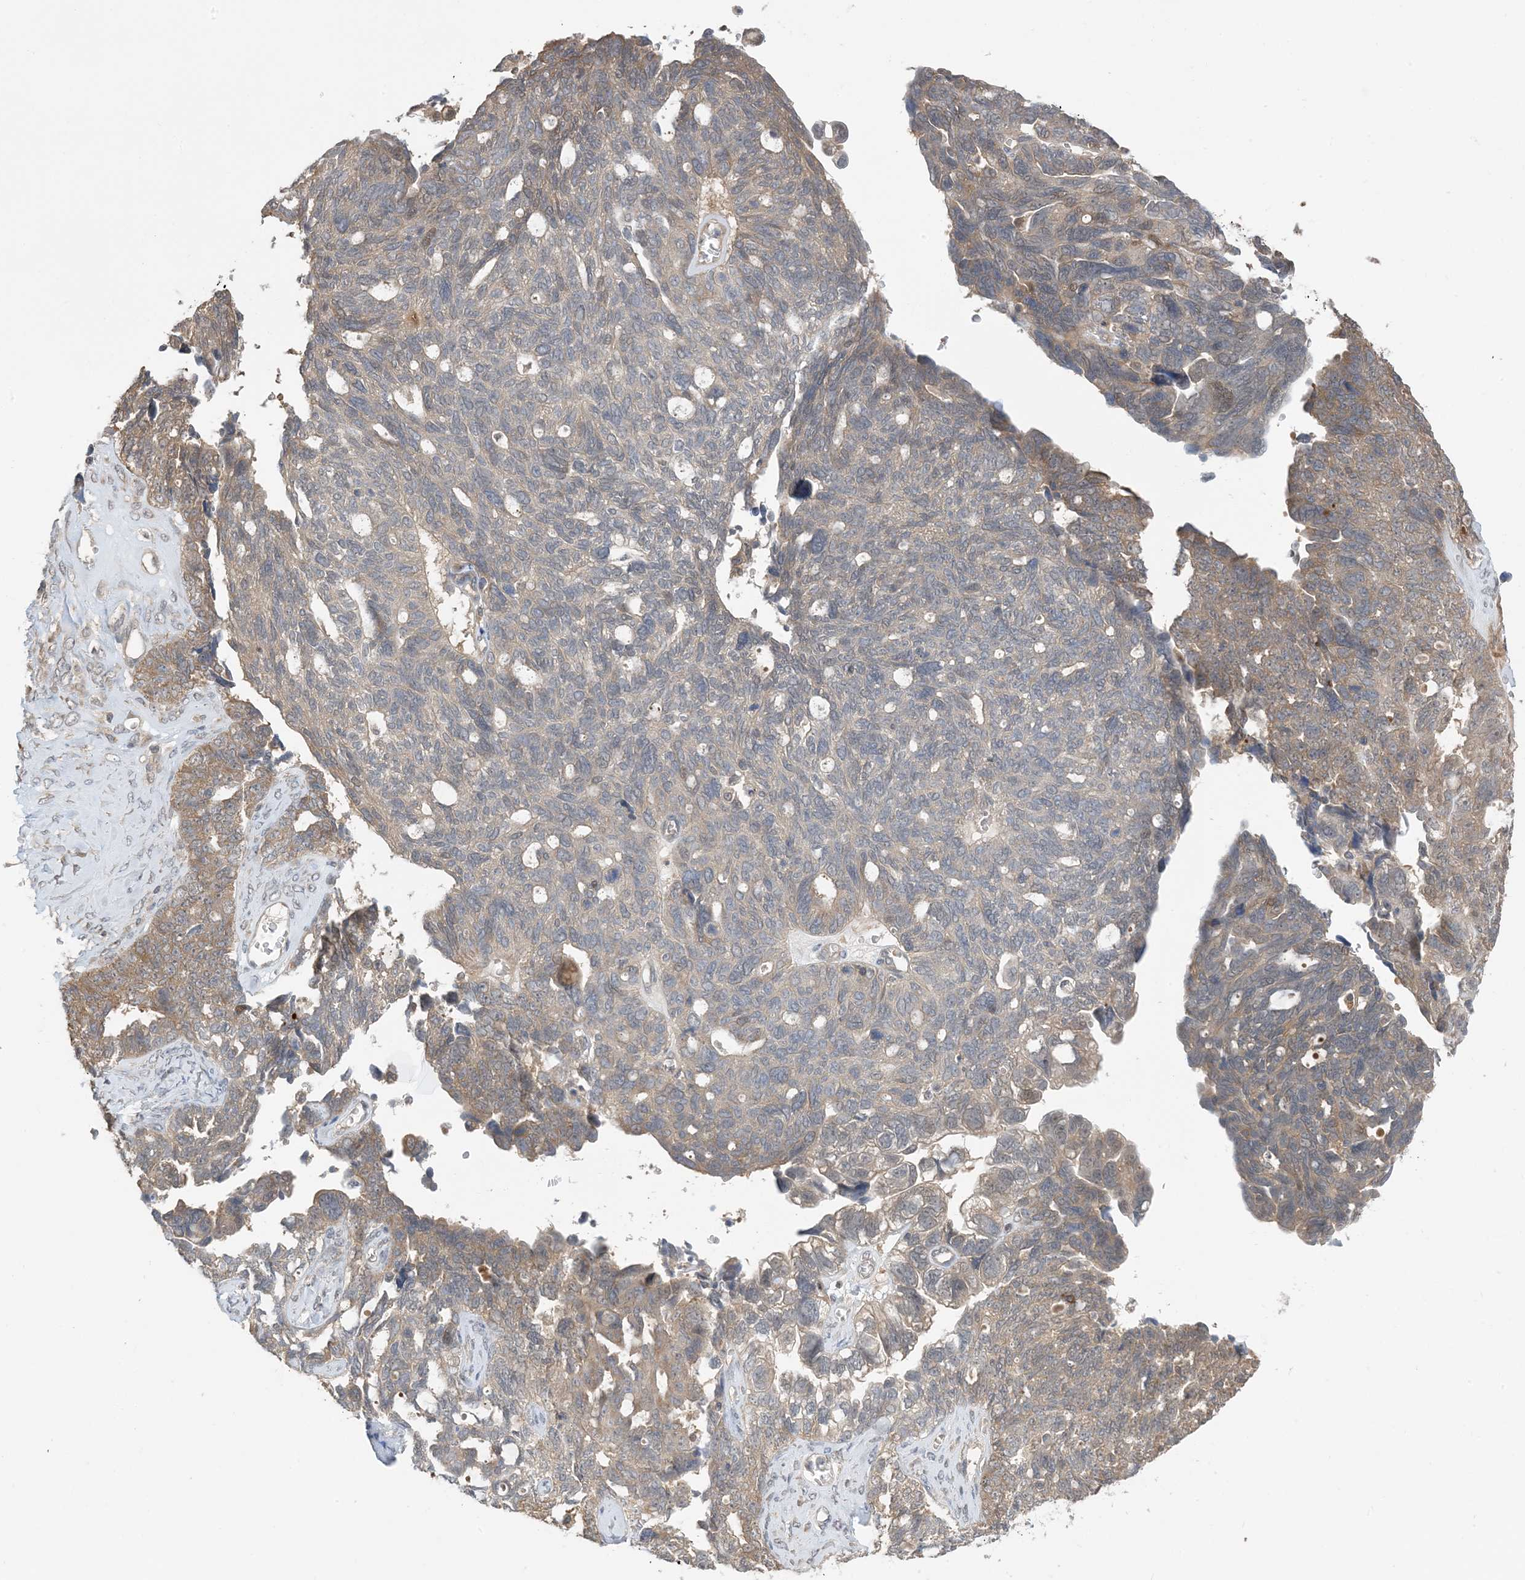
{"staining": {"intensity": "moderate", "quantity": "<25%", "location": "cytoplasmic/membranous"}, "tissue": "ovarian cancer", "cell_type": "Tumor cells", "image_type": "cancer", "snomed": [{"axis": "morphology", "description": "Cystadenocarcinoma, serous, NOS"}, {"axis": "topography", "description": "Ovary"}], "caption": "Protein staining of ovarian cancer (serous cystadenocarcinoma) tissue demonstrates moderate cytoplasmic/membranous expression in approximately <25% of tumor cells. (DAB IHC with brightfield microscopy, high magnification).", "gene": "WDR26", "patient": {"sex": "female", "age": 79}}